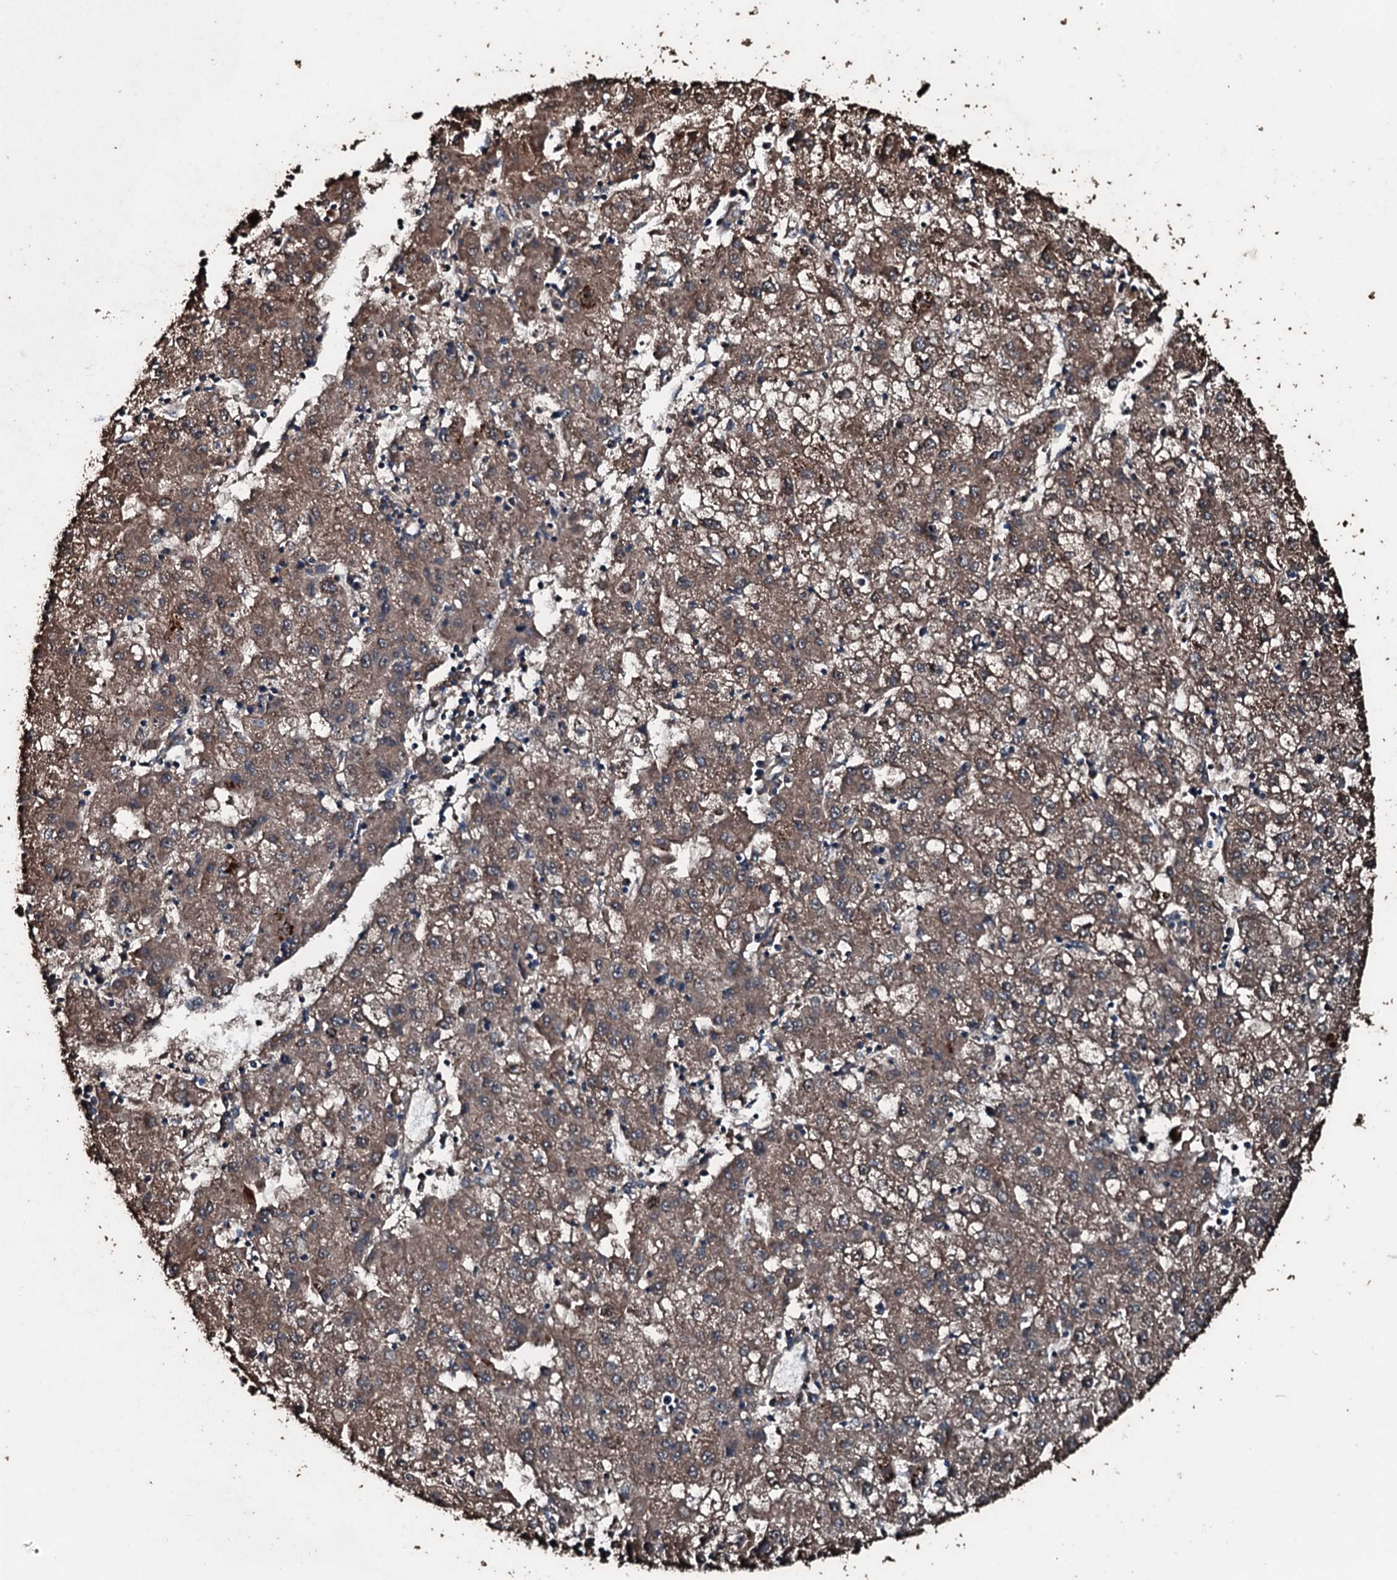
{"staining": {"intensity": "moderate", "quantity": ">75%", "location": "cytoplasmic/membranous"}, "tissue": "liver cancer", "cell_type": "Tumor cells", "image_type": "cancer", "snomed": [{"axis": "morphology", "description": "Carcinoma, Hepatocellular, NOS"}, {"axis": "topography", "description": "Liver"}], "caption": "DAB immunohistochemical staining of hepatocellular carcinoma (liver) shows moderate cytoplasmic/membranous protein staining in approximately >75% of tumor cells.", "gene": "FAAP24", "patient": {"sex": "male", "age": 72}}